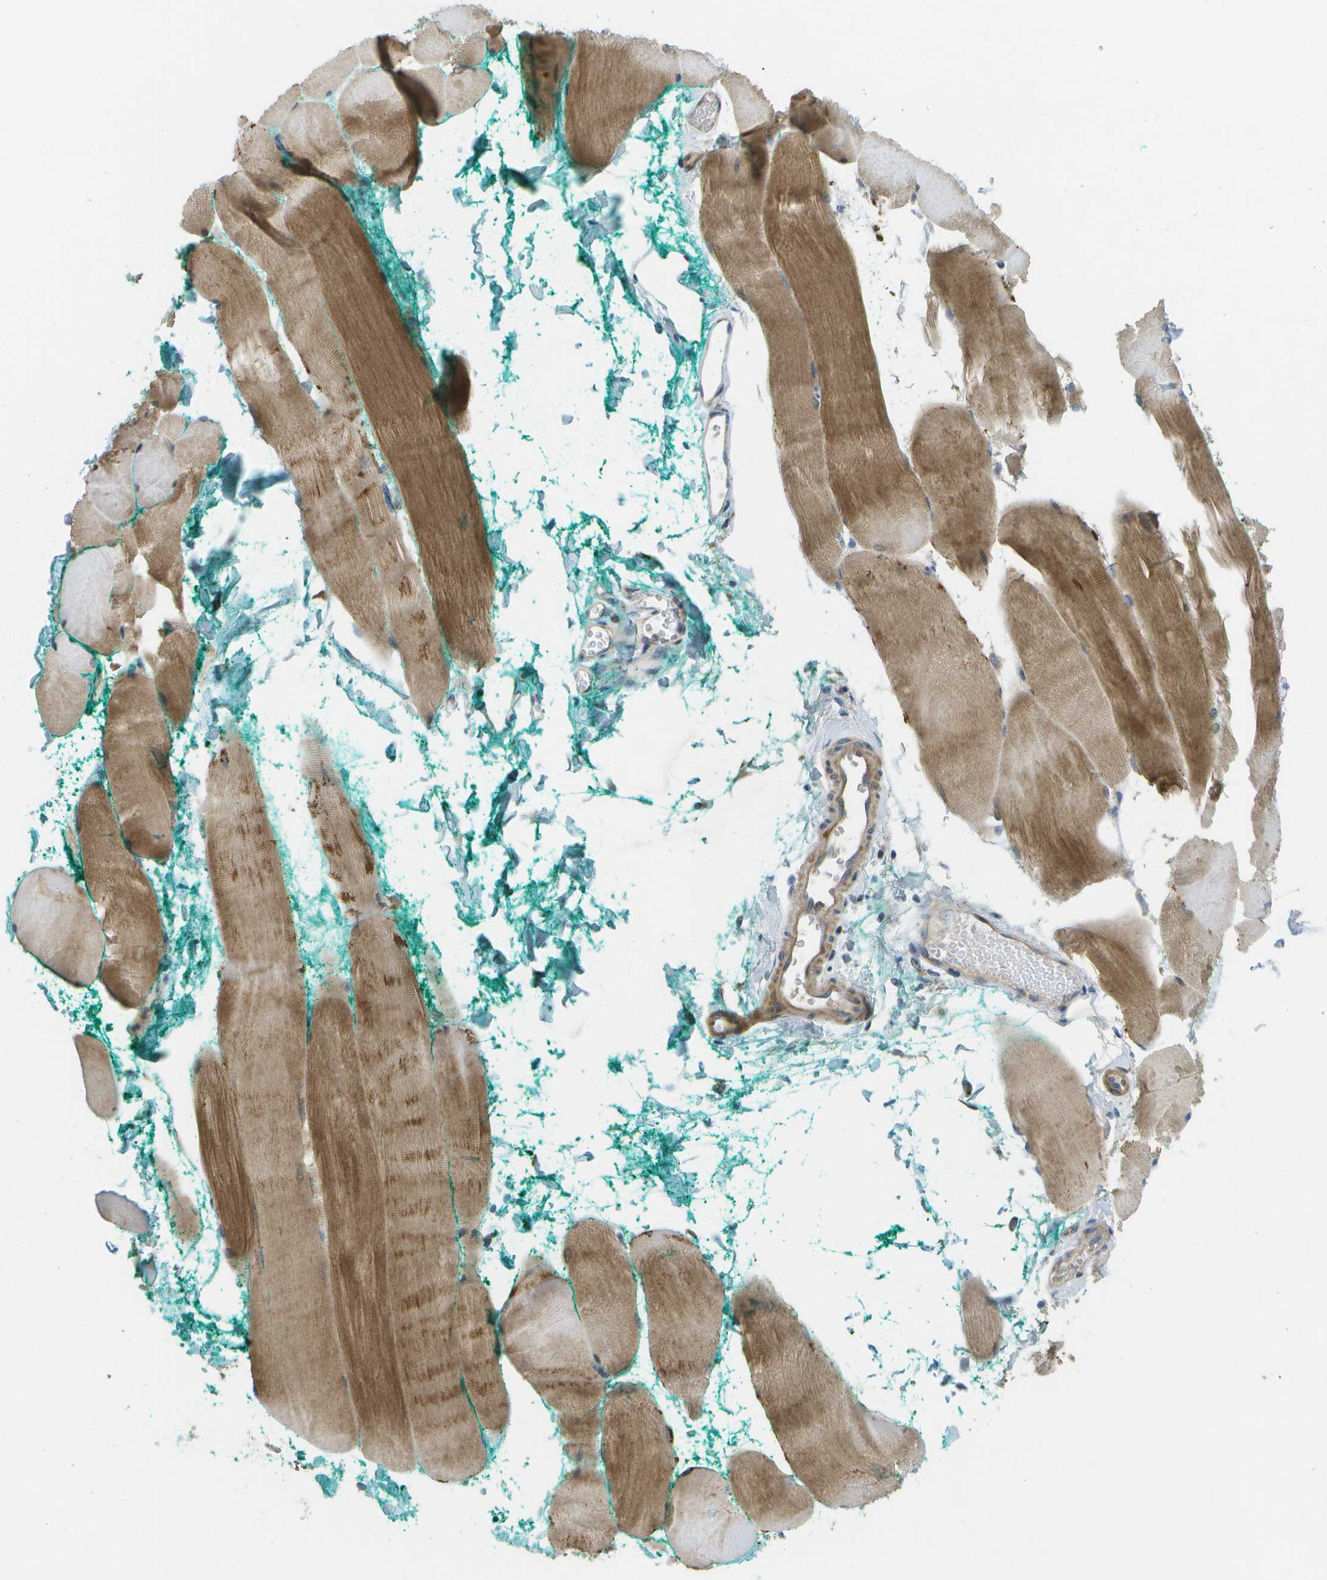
{"staining": {"intensity": "moderate", "quantity": "25%-75%", "location": "cytoplasmic/membranous"}, "tissue": "skeletal muscle", "cell_type": "Myocytes", "image_type": "normal", "snomed": [{"axis": "morphology", "description": "Normal tissue, NOS"}, {"axis": "morphology", "description": "Squamous cell carcinoma, NOS"}, {"axis": "topography", "description": "Skeletal muscle"}], "caption": "Immunohistochemical staining of benign skeletal muscle demonstrates moderate cytoplasmic/membranous protein positivity in approximately 25%-75% of myocytes. The staining is performed using DAB (3,3'-diaminobenzidine) brown chromogen to label protein expression. The nuclei are counter-stained blue using hematoxylin.", "gene": "WNK2", "patient": {"sex": "male", "age": 51}}